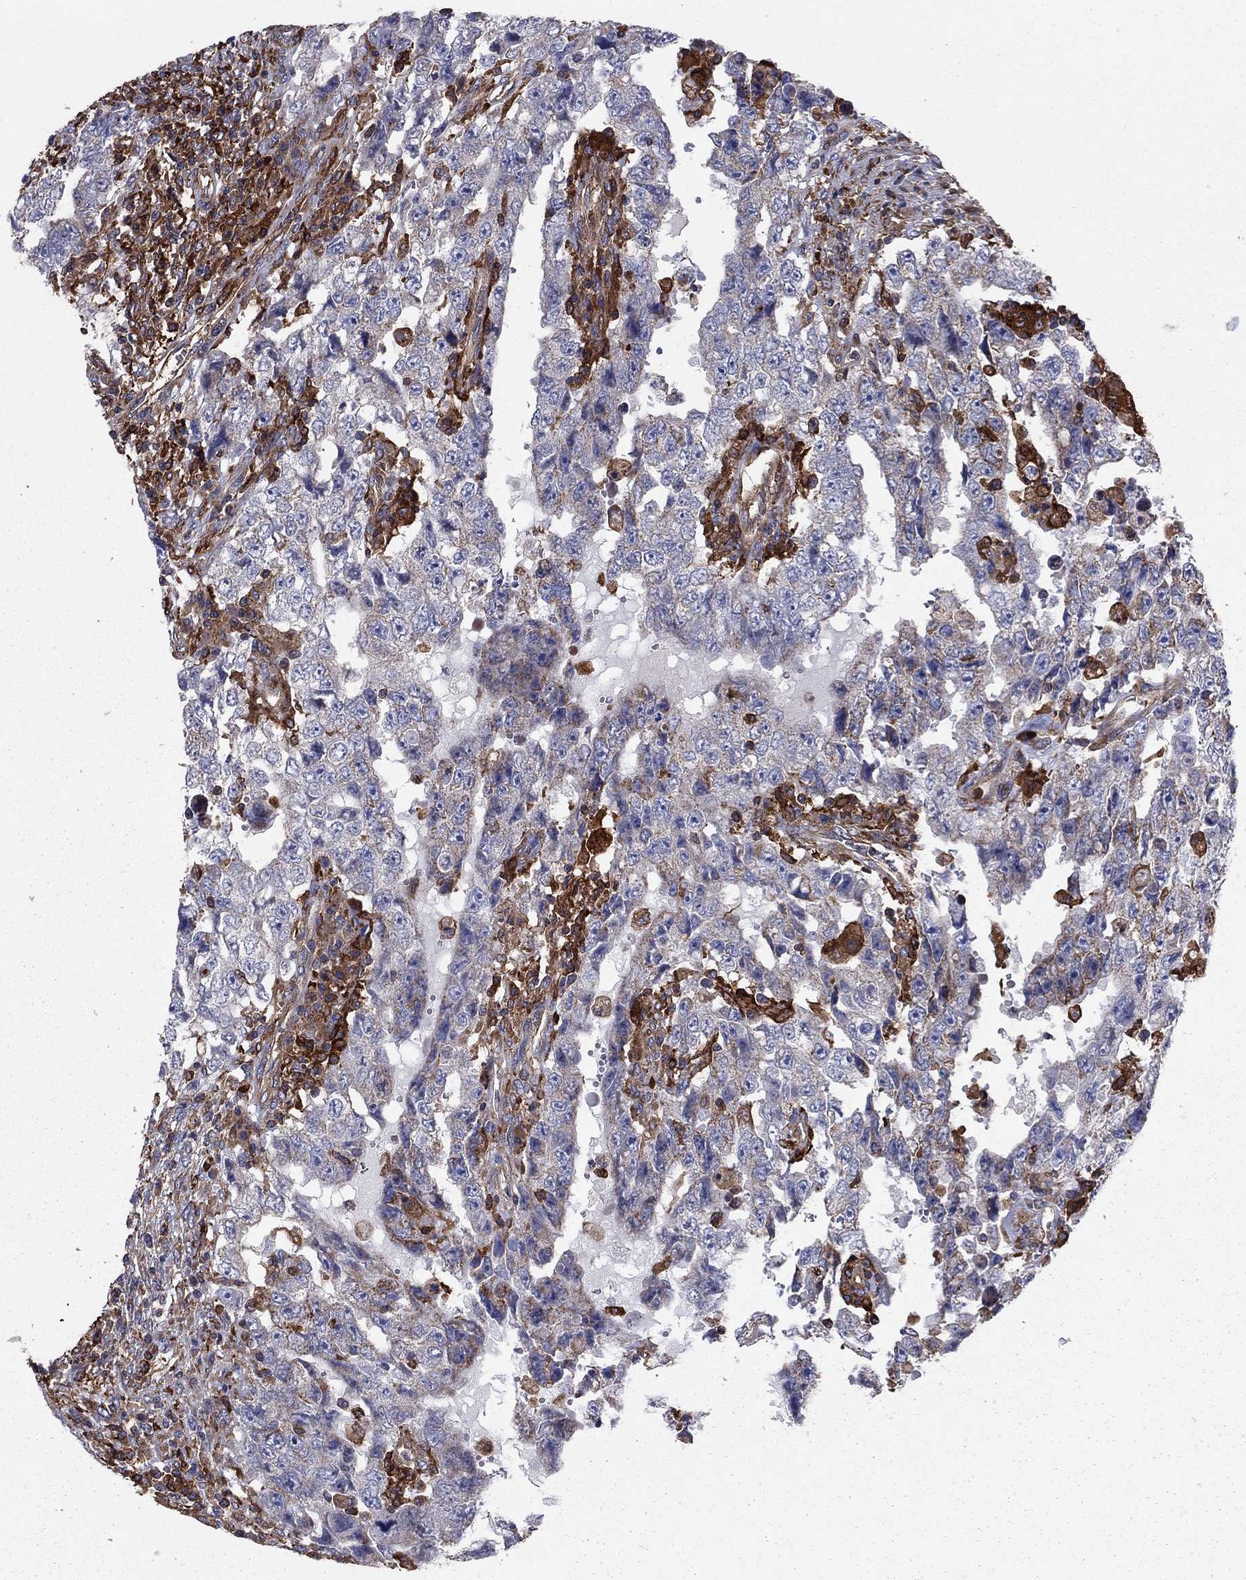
{"staining": {"intensity": "negative", "quantity": "none", "location": "none"}, "tissue": "testis cancer", "cell_type": "Tumor cells", "image_type": "cancer", "snomed": [{"axis": "morphology", "description": "Carcinoma, Embryonal, NOS"}, {"axis": "topography", "description": "Testis"}], "caption": "IHC photomicrograph of neoplastic tissue: human testis cancer (embryonal carcinoma) stained with DAB (3,3'-diaminobenzidine) demonstrates no significant protein positivity in tumor cells.", "gene": "EHBP1L1", "patient": {"sex": "male", "age": 26}}